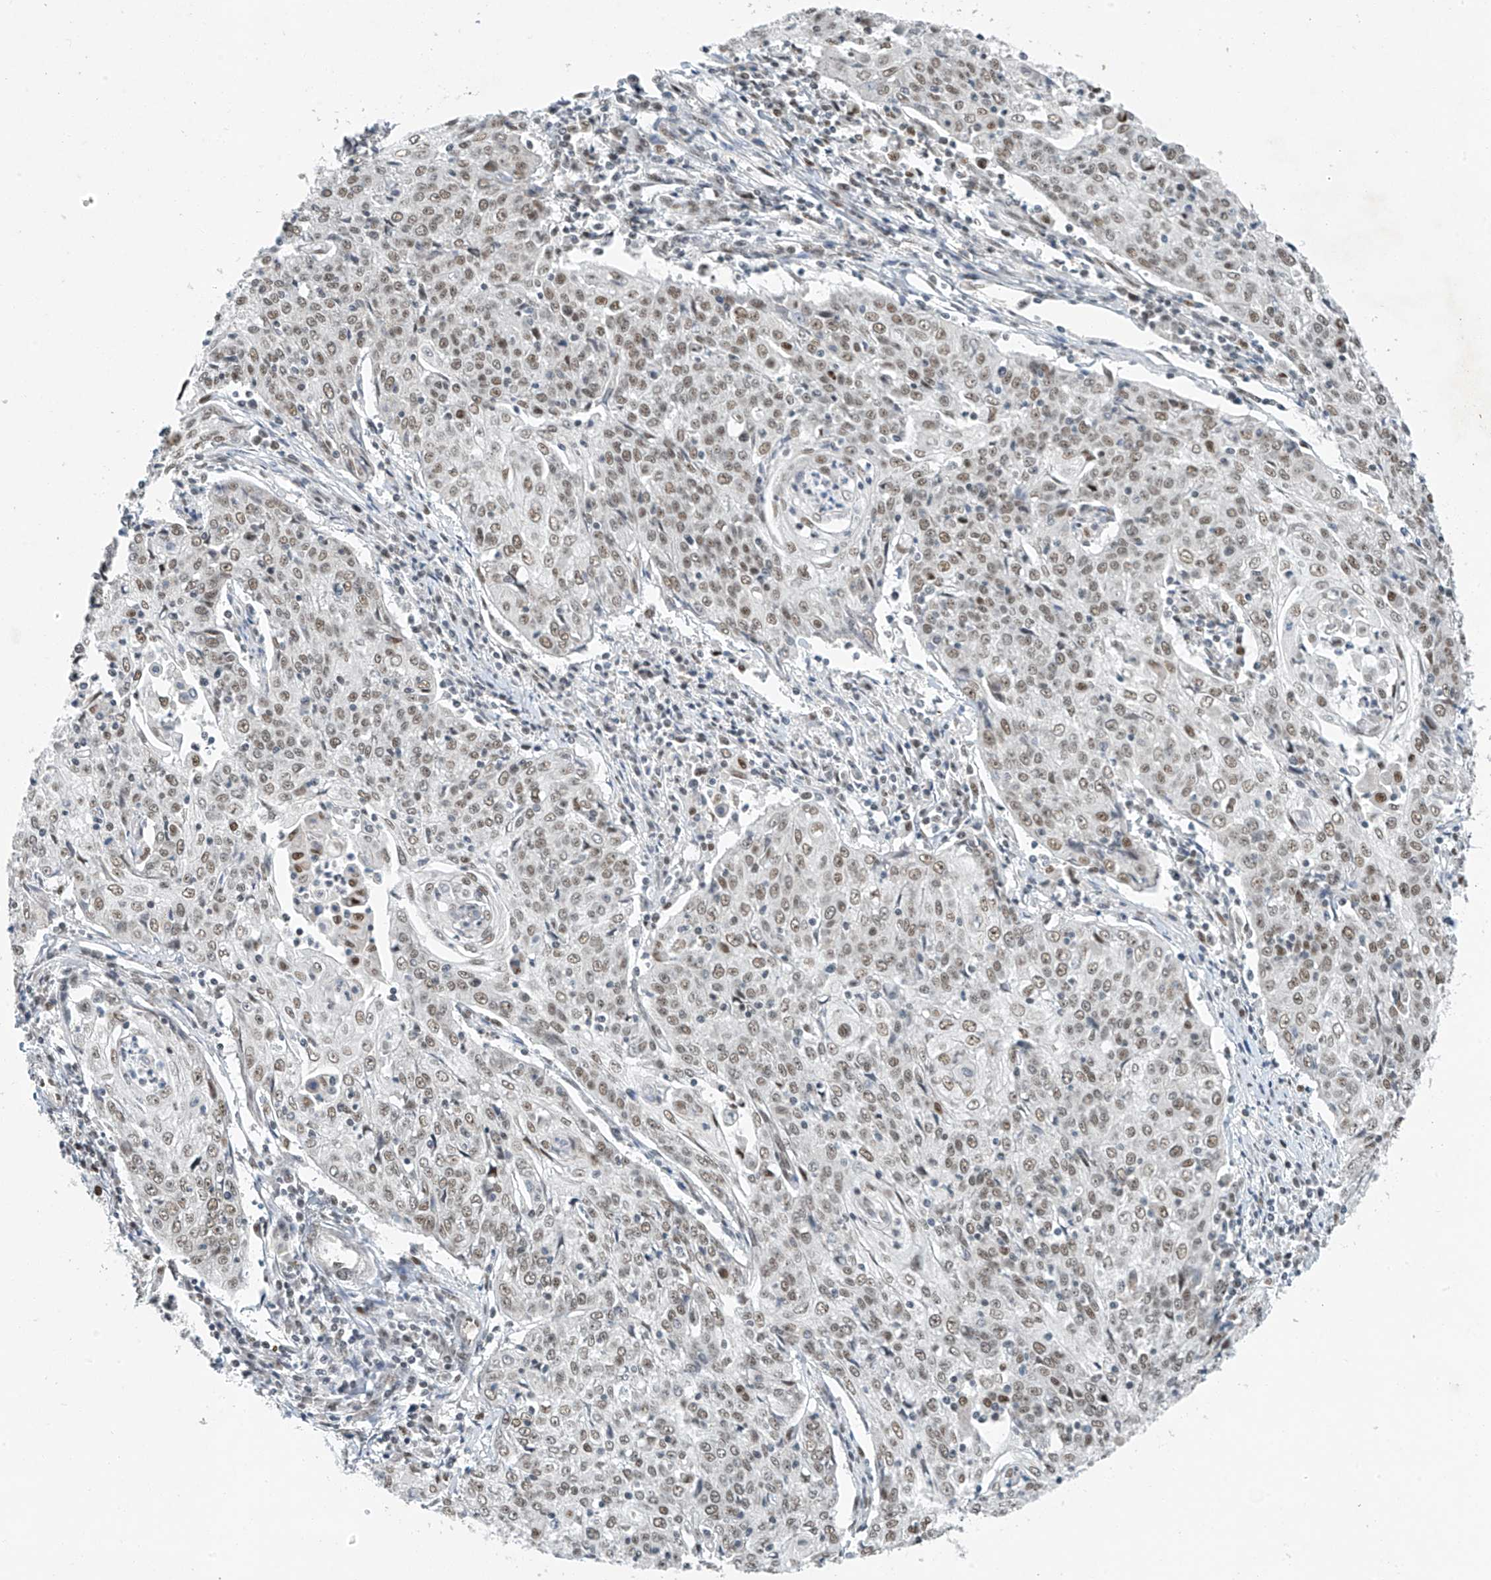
{"staining": {"intensity": "moderate", "quantity": ">75%", "location": "nuclear"}, "tissue": "cervical cancer", "cell_type": "Tumor cells", "image_type": "cancer", "snomed": [{"axis": "morphology", "description": "Squamous cell carcinoma, NOS"}, {"axis": "topography", "description": "Cervix"}], "caption": "Brown immunohistochemical staining in human cervical cancer (squamous cell carcinoma) exhibits moderate nuclear staining in about >75% of tumor cells.", "gene": "TAF8", "patient": {"sex": "female", "age": 48}}